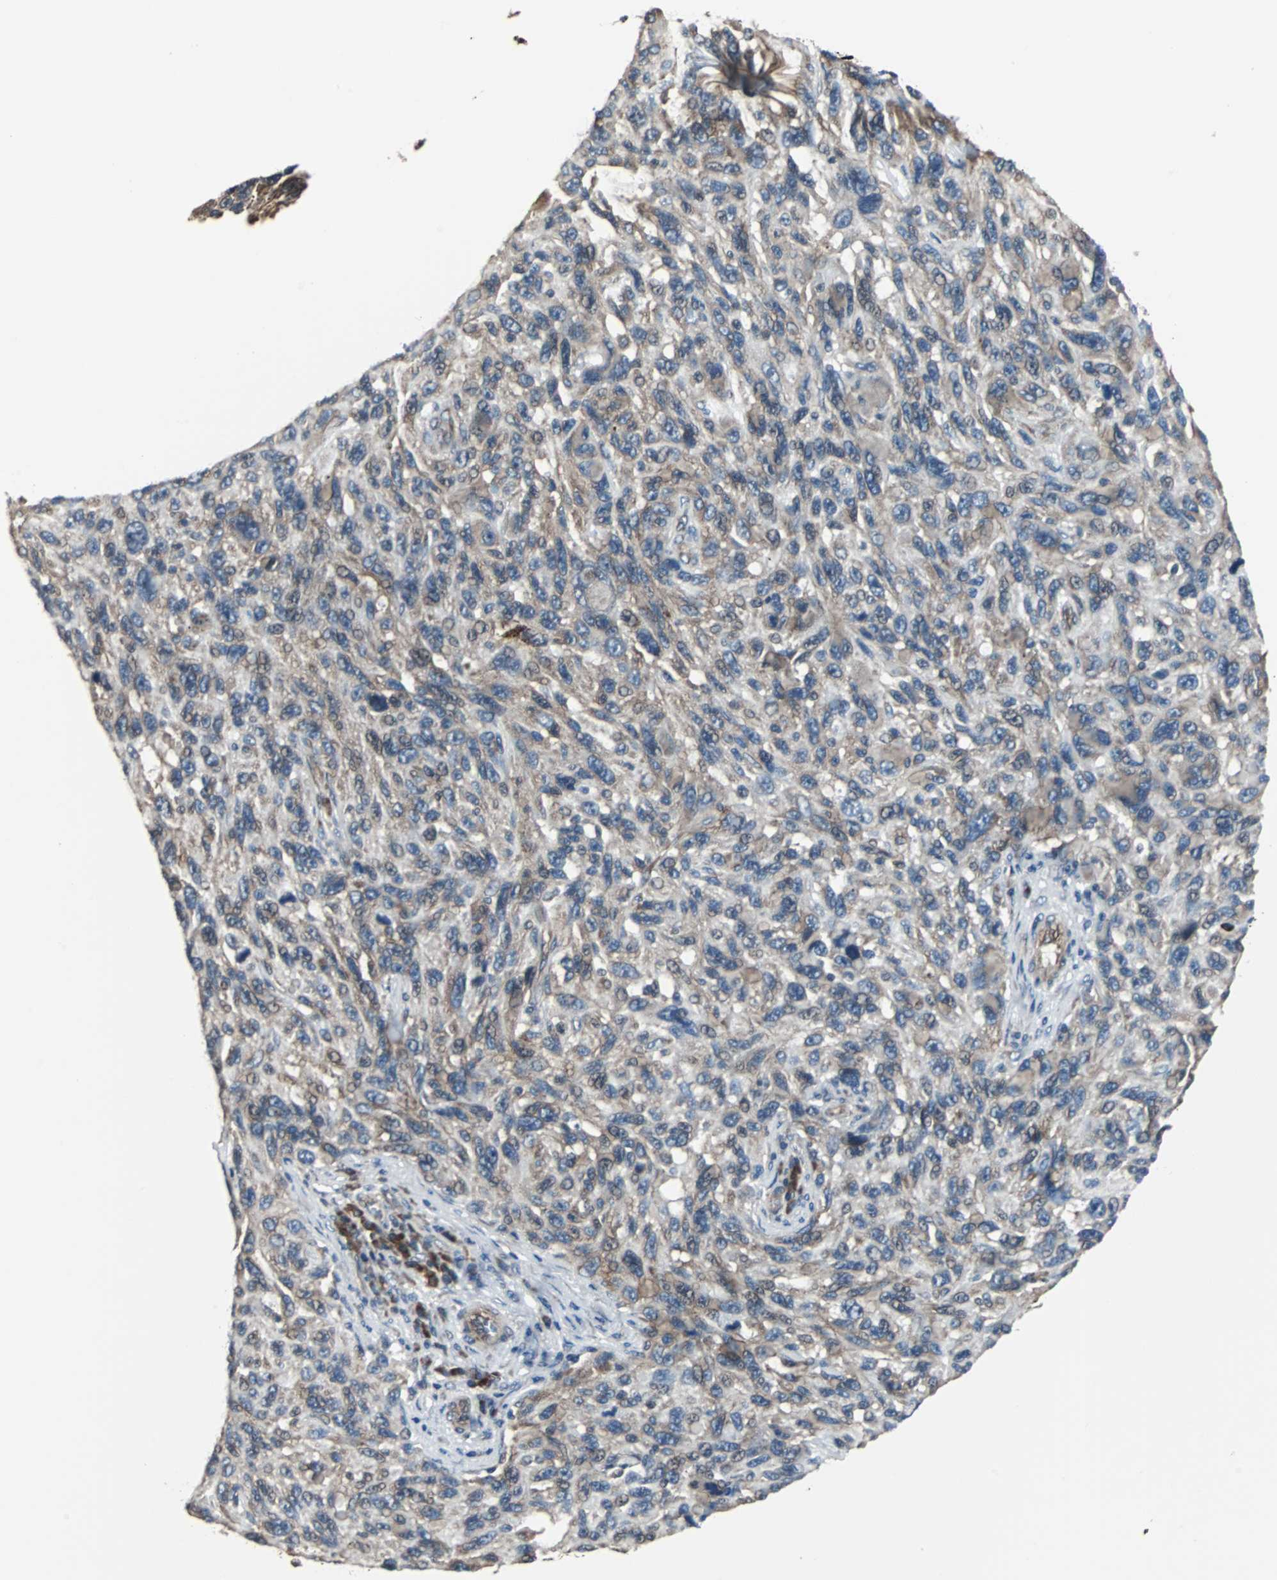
{"staining": {"intensity": "weak", "quantity": "25%-75%", "location": "cytoplasmic/membranous"}, "tissue": "melanoma", "cell_type": "Tumor cells", "image_type": "cancer", "snomed": [{"axis": "morphology", "description": "Malignant melanoma, NOS"}, {"axis": "topography", "description": "Skin"}], "caption": "Melanoma stained for a protein (brown) exhibits weak cytoplasmic/membranous positive expression in about 25%-75% of tumor cells.", "gene": "CHP1", "patient": {"sex": "male", "age": 53}}